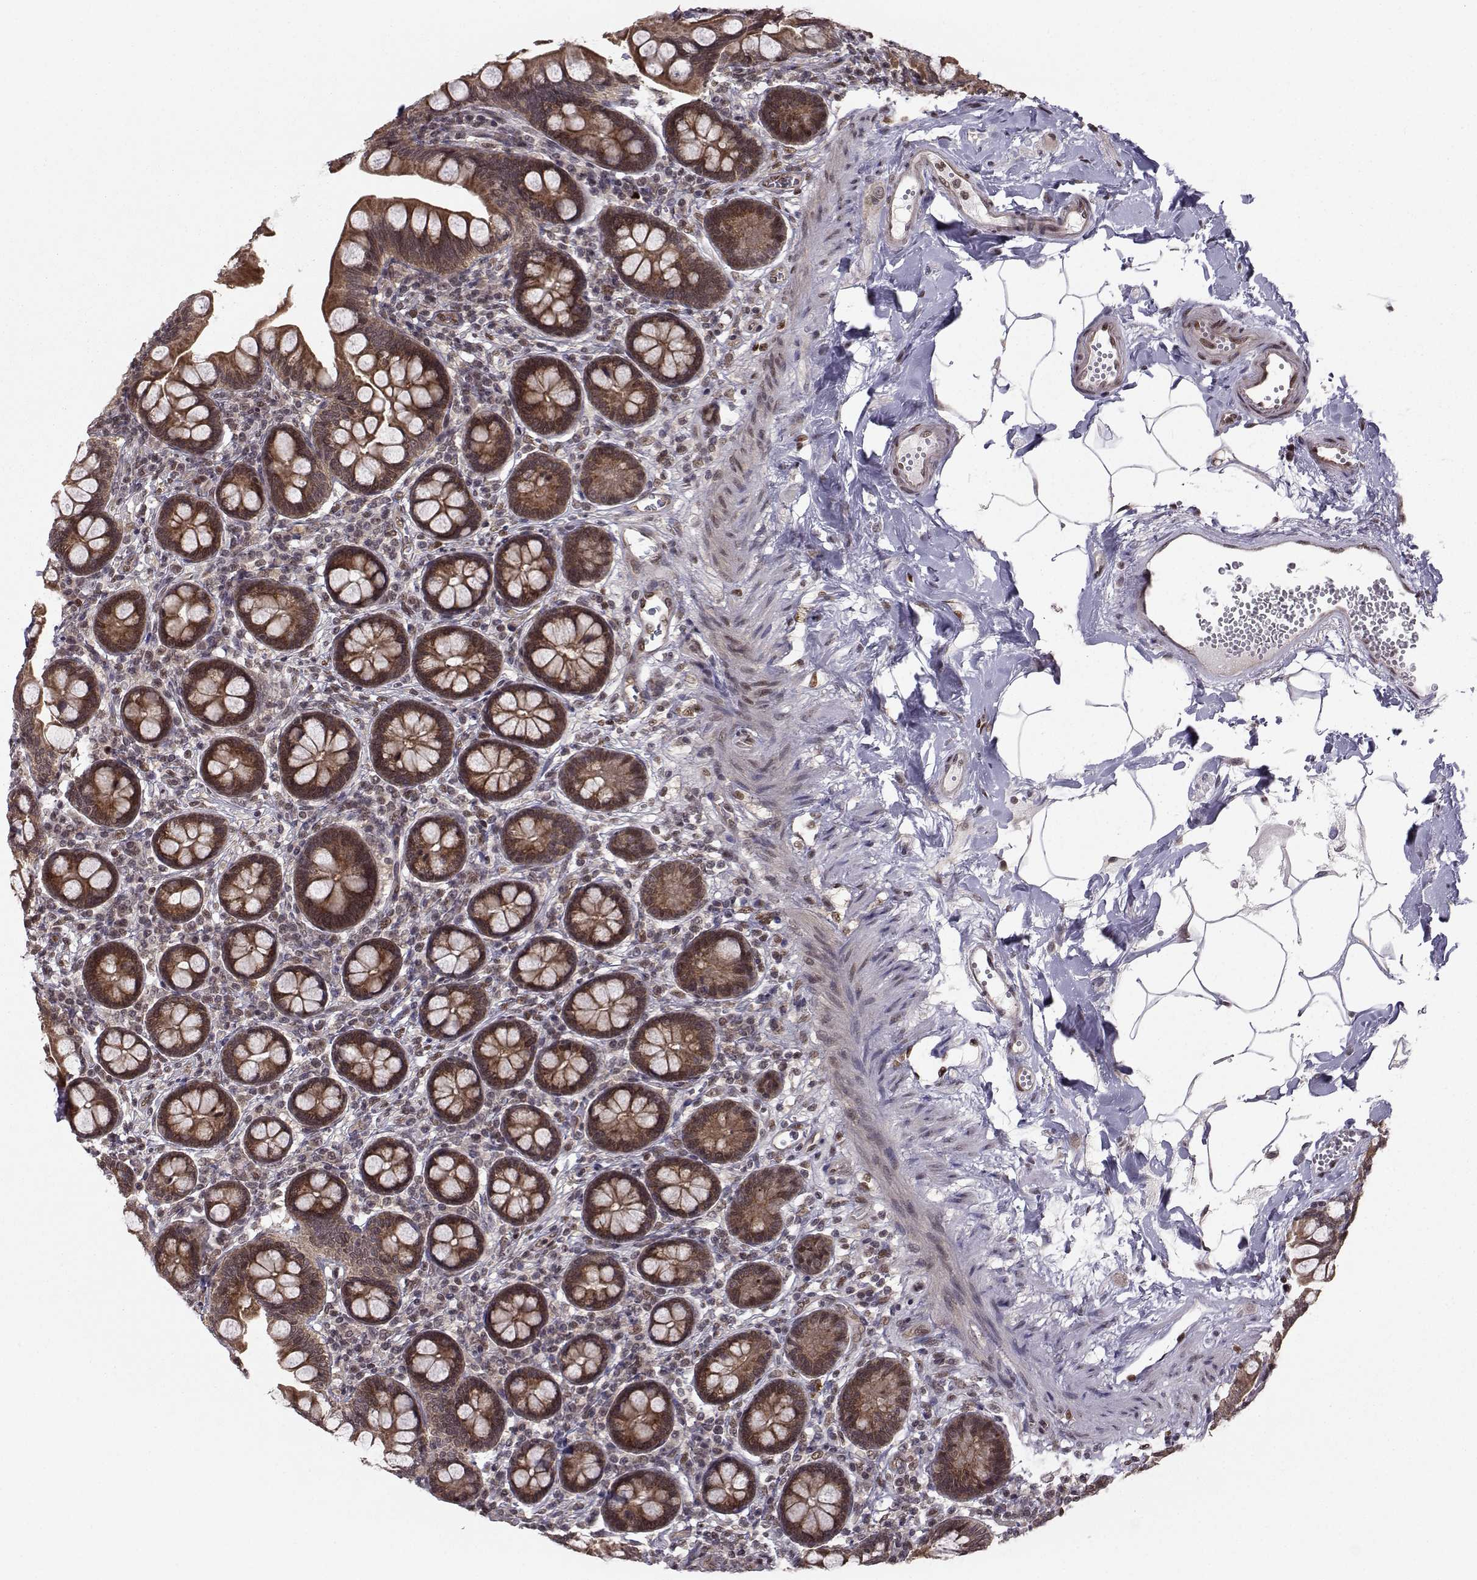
{"staining": {"intensity": "moderate", "quantity": ">75%", "location": "cytoplasmic/membranous"}, "tissue": "small intestine", "cell_type": "Glandular cells", "image_type": "normal", "snomed": [{"axis": "morphology", "description": "Normal tissue, NOS"}, {"axis": "topography", "description": "Small intestine"}], "caption": "Protein staining displays moderate cytoplasmic/membranous positivity in about >75% of glandular cells in normal small intestine.", "gene": "PKN2", "patient": {"sex": "female", "age": 56}}